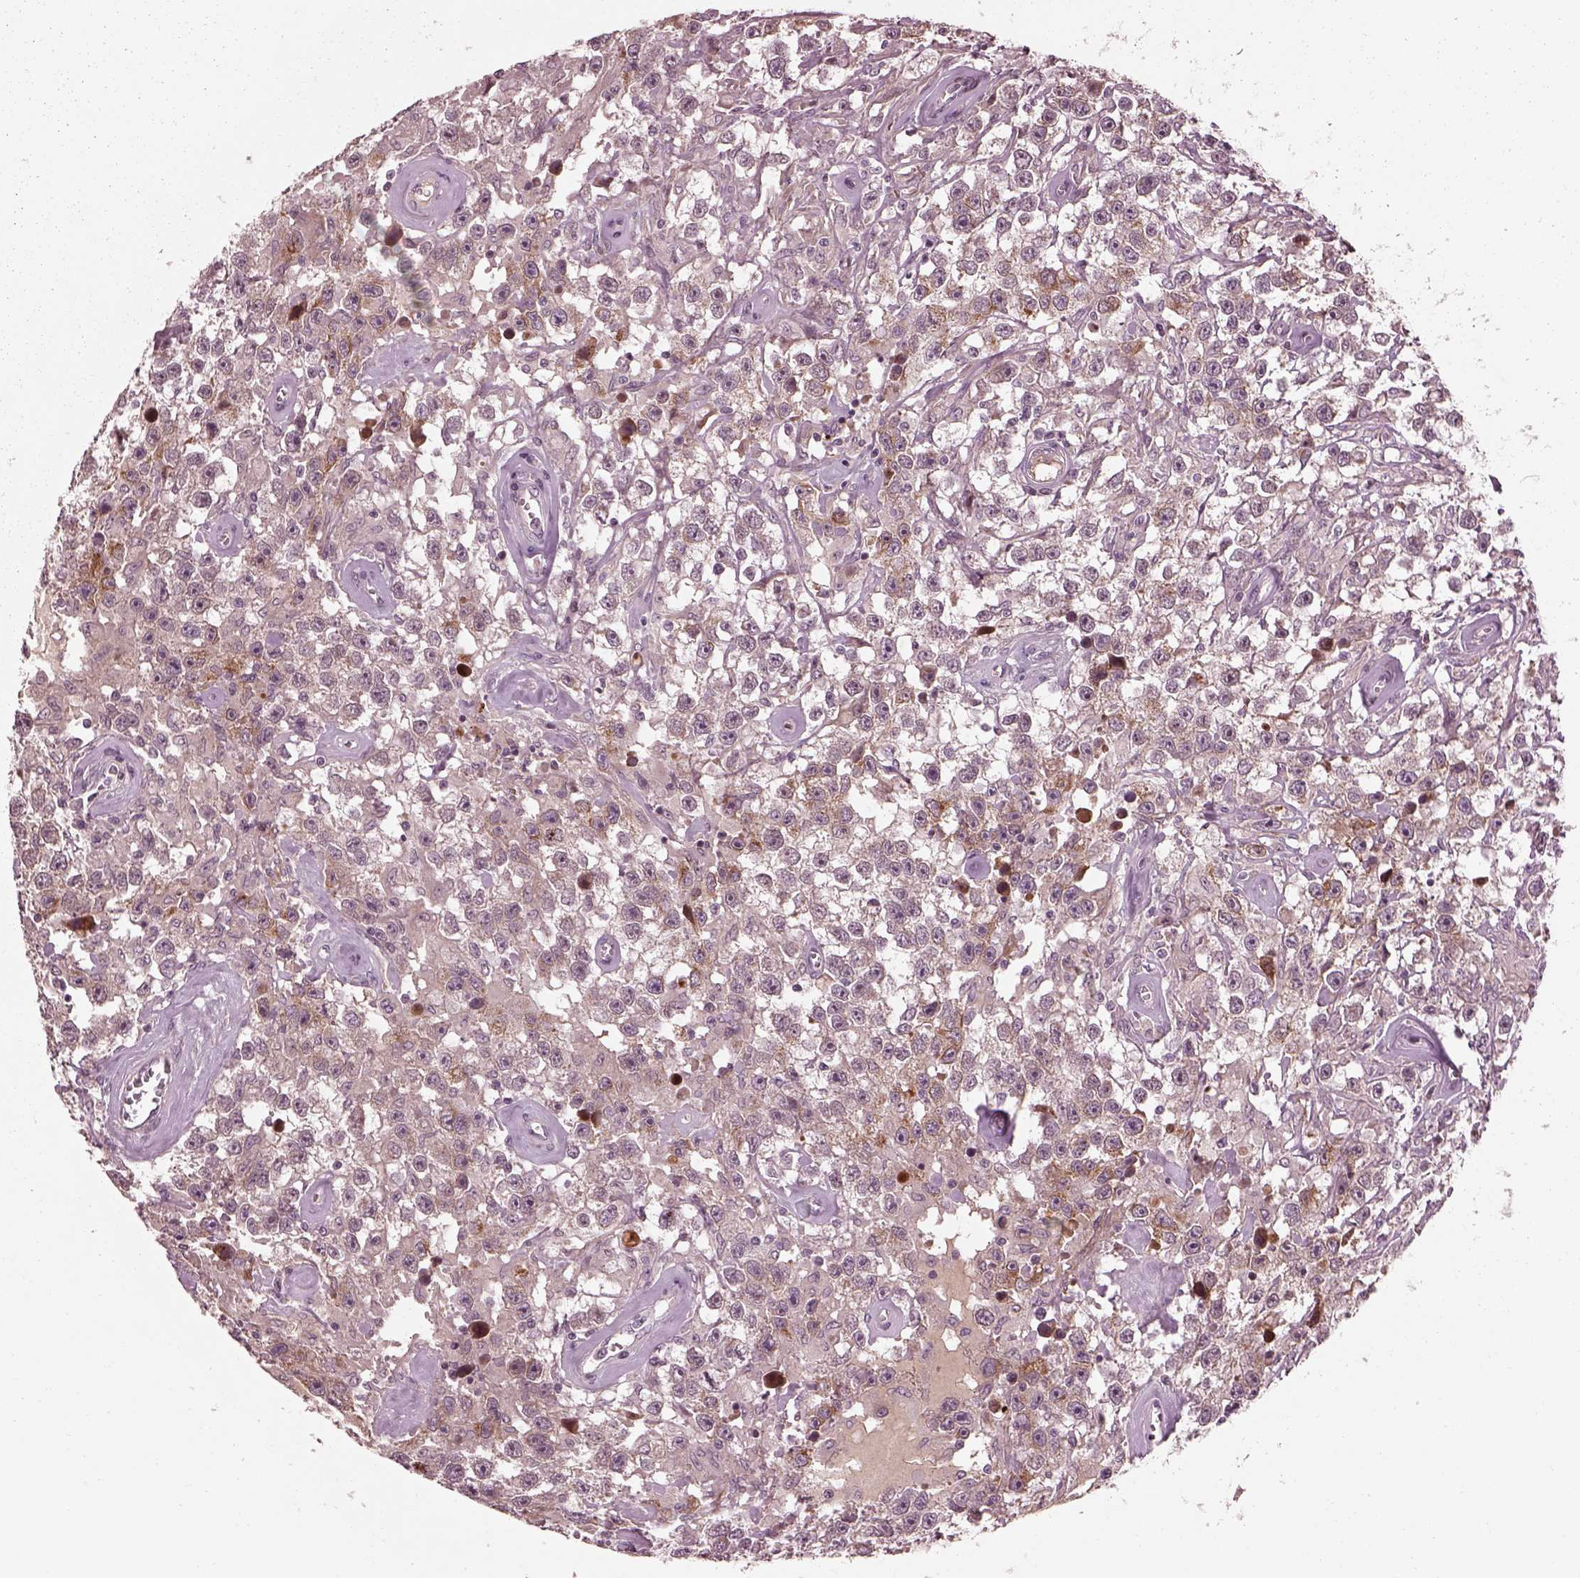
{"staining": {"intensity": "moderate", "quantity": "<25%", "location": "cytoplasmic/membranous"}, "tissue": "testis cancer", "cell_type": "Tumor cells", "image_type": "cancer", "snomed": [{"axis": "morphology", "description": "Seminoma, NOS"}, {"axis": "topography", "description": "Testis"}], "caption": "Brown immunohistochemical staining in testis cancer demonstrates moderate cytoplasmic/membranous staining in about <25% of tumor cells. The protein is stained brown, and the nuclei are stained in blue (DAB (3,3'-diaminobenzidine) IHC with brightfield microscopy, high magnification).", "gene": "EFEMP1", "patient": {"sex": "male", "age": 43}}